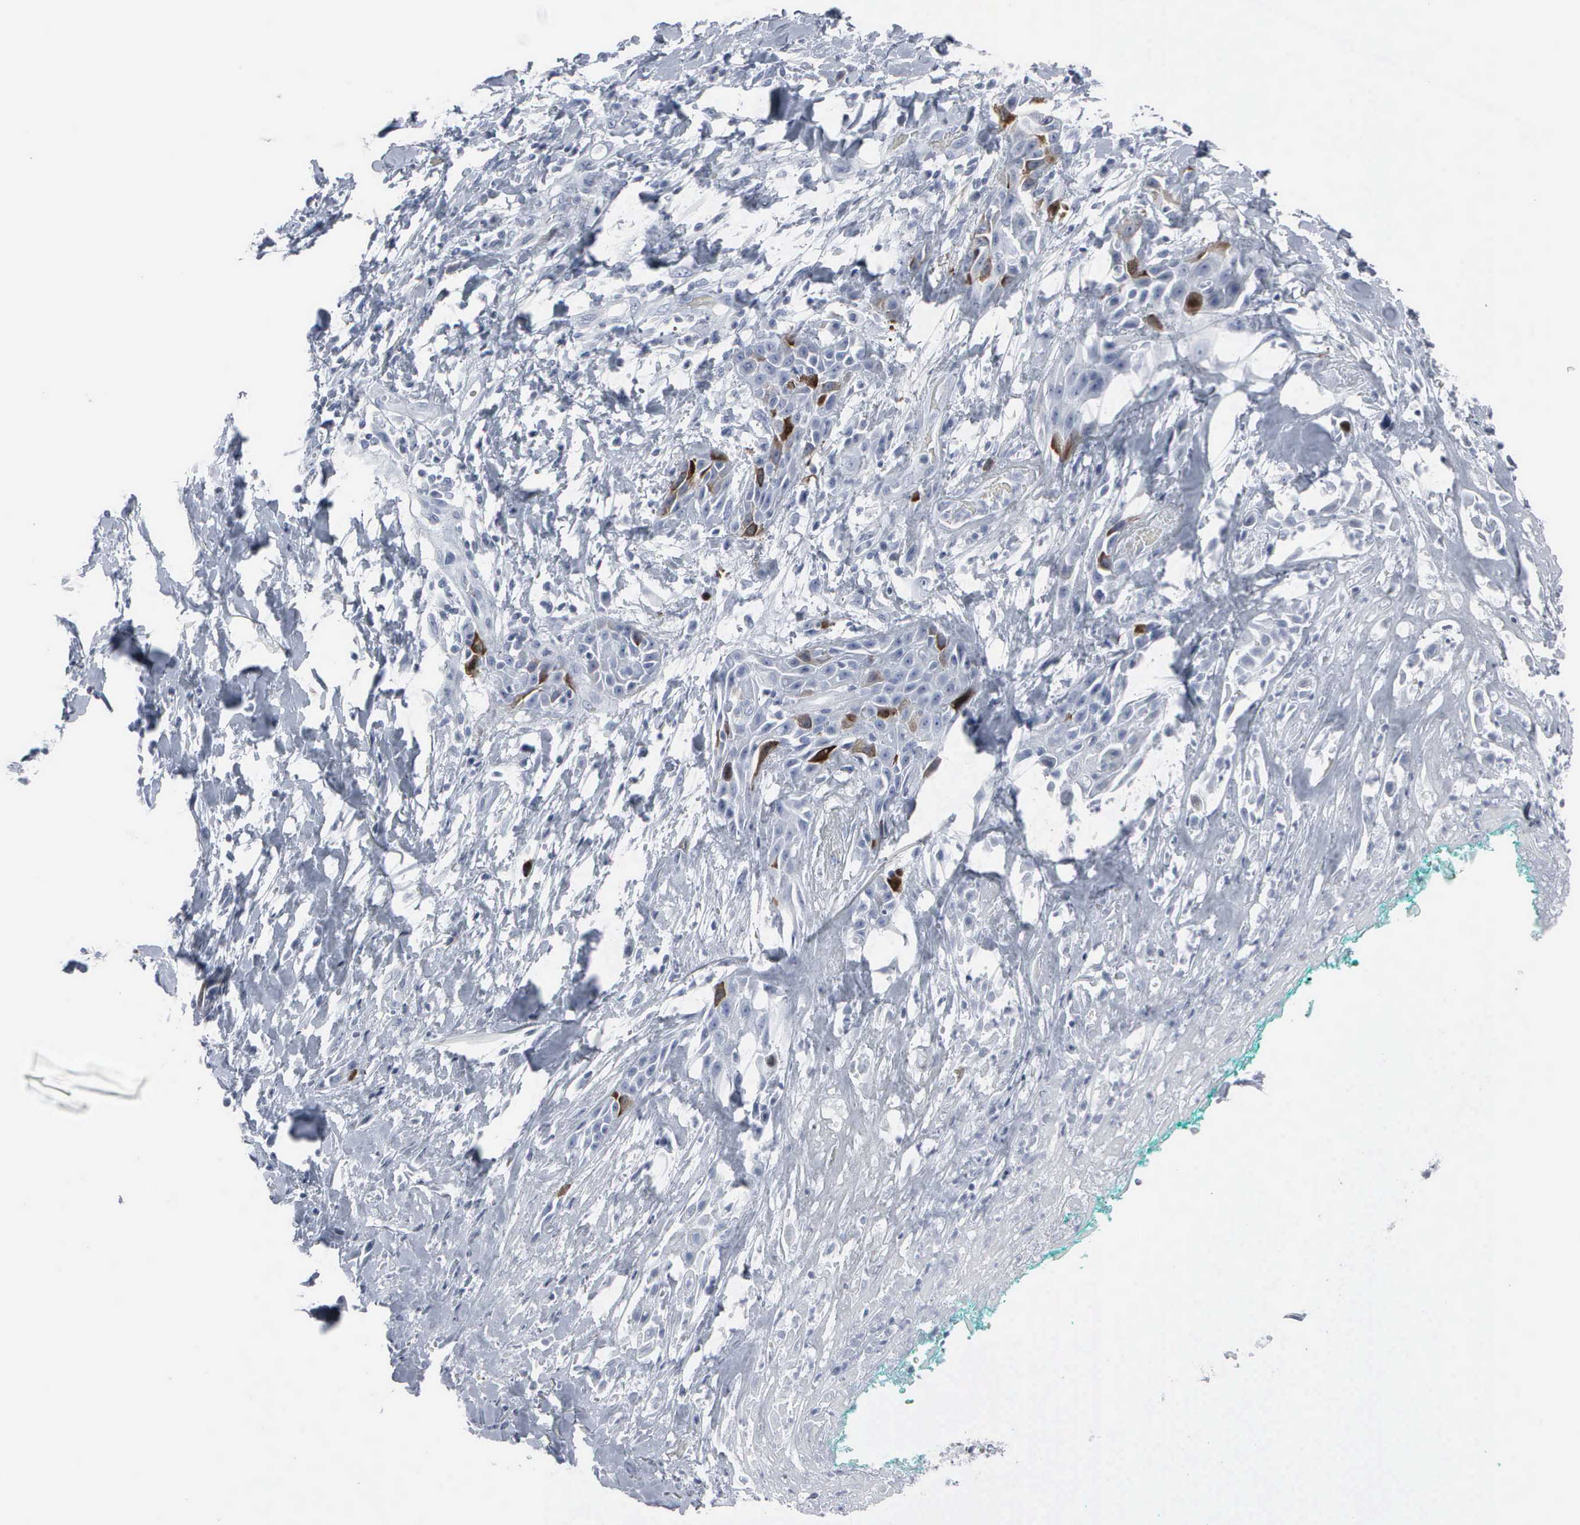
{"staining": {"intensity": "strong", "quantity": "<25%", "location": "cytoplasmic/membranous"}, "tissue": "skin cancer", "cell_type": "Tumor cells", "image_type": "cancer", "snomed": [{"axis": "morphology", "description": "Squamous cell carcinoma, NOS"}, {"axis": "topography", "description": "Skin"}, {"axis": "topography", "description": "Anal"}], "caption": "High-power microscopy captured an immunohistochemistry photomicrograph of skin cancer, revealing strong cytoplasmic/membranous positivity in about <25% of tumor cells.", "gene": "CCNB1", "patient": {"sex": "male", "age": 64}}